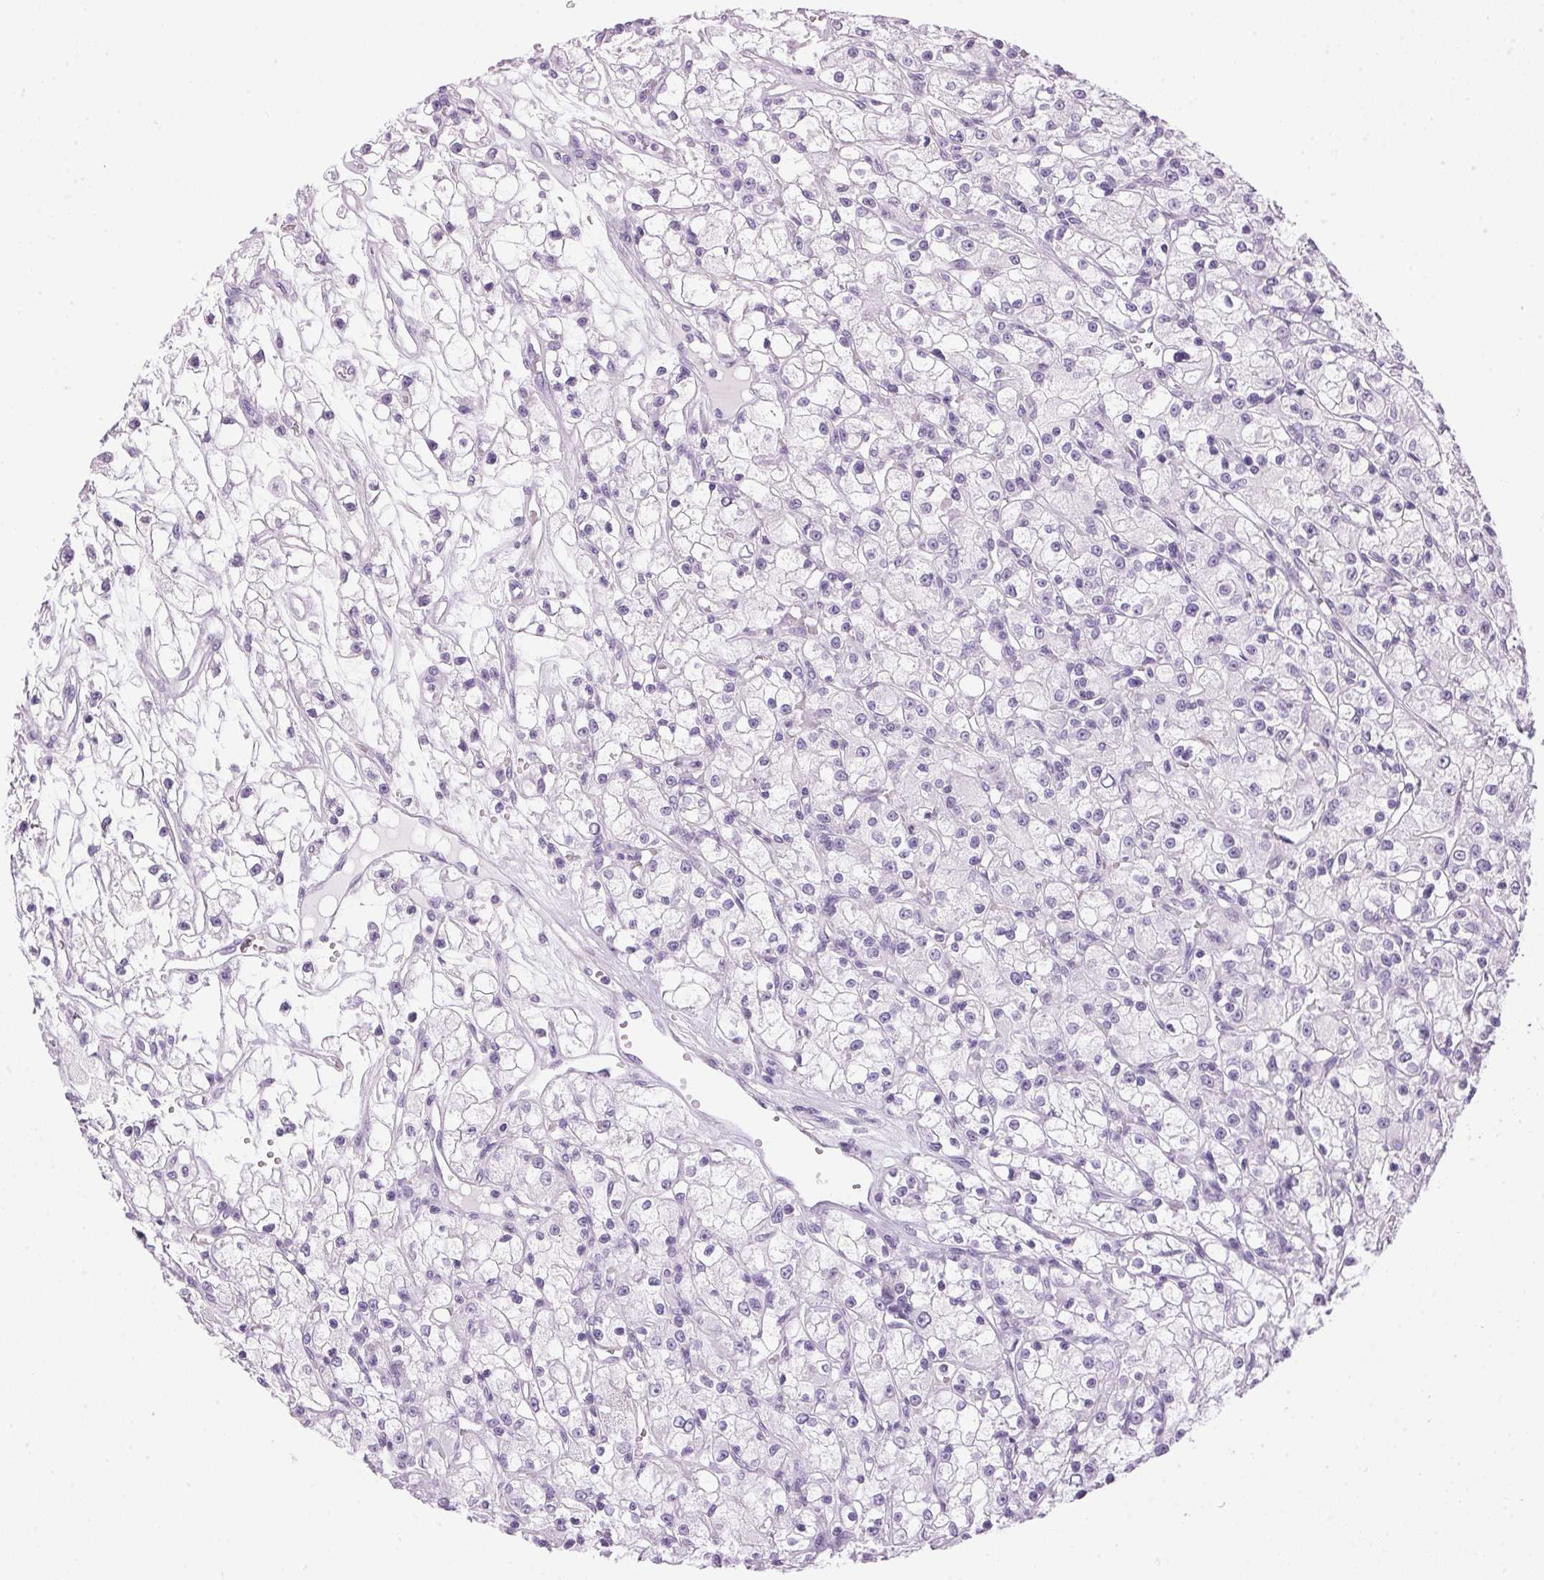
{"staining": {"intensity": "negative", "quantity": "none", "location": "none"}, "tissue": "renal cancer", "cell_type": "Tumor cells", "image_type": "cancer", "snomed": [{"axis": "morphology", "description": "Adenocarcinoma, NOS"}, {"axis": "topography", "description": "Kidney"}], "caption": "DAB (3,3'-diaminobenzidine) immunohistochemical staining of renal cancer displays no significant expression in tumor cells.", "gene": "SP7", "patient": {"sex": "female", "age": 59}}